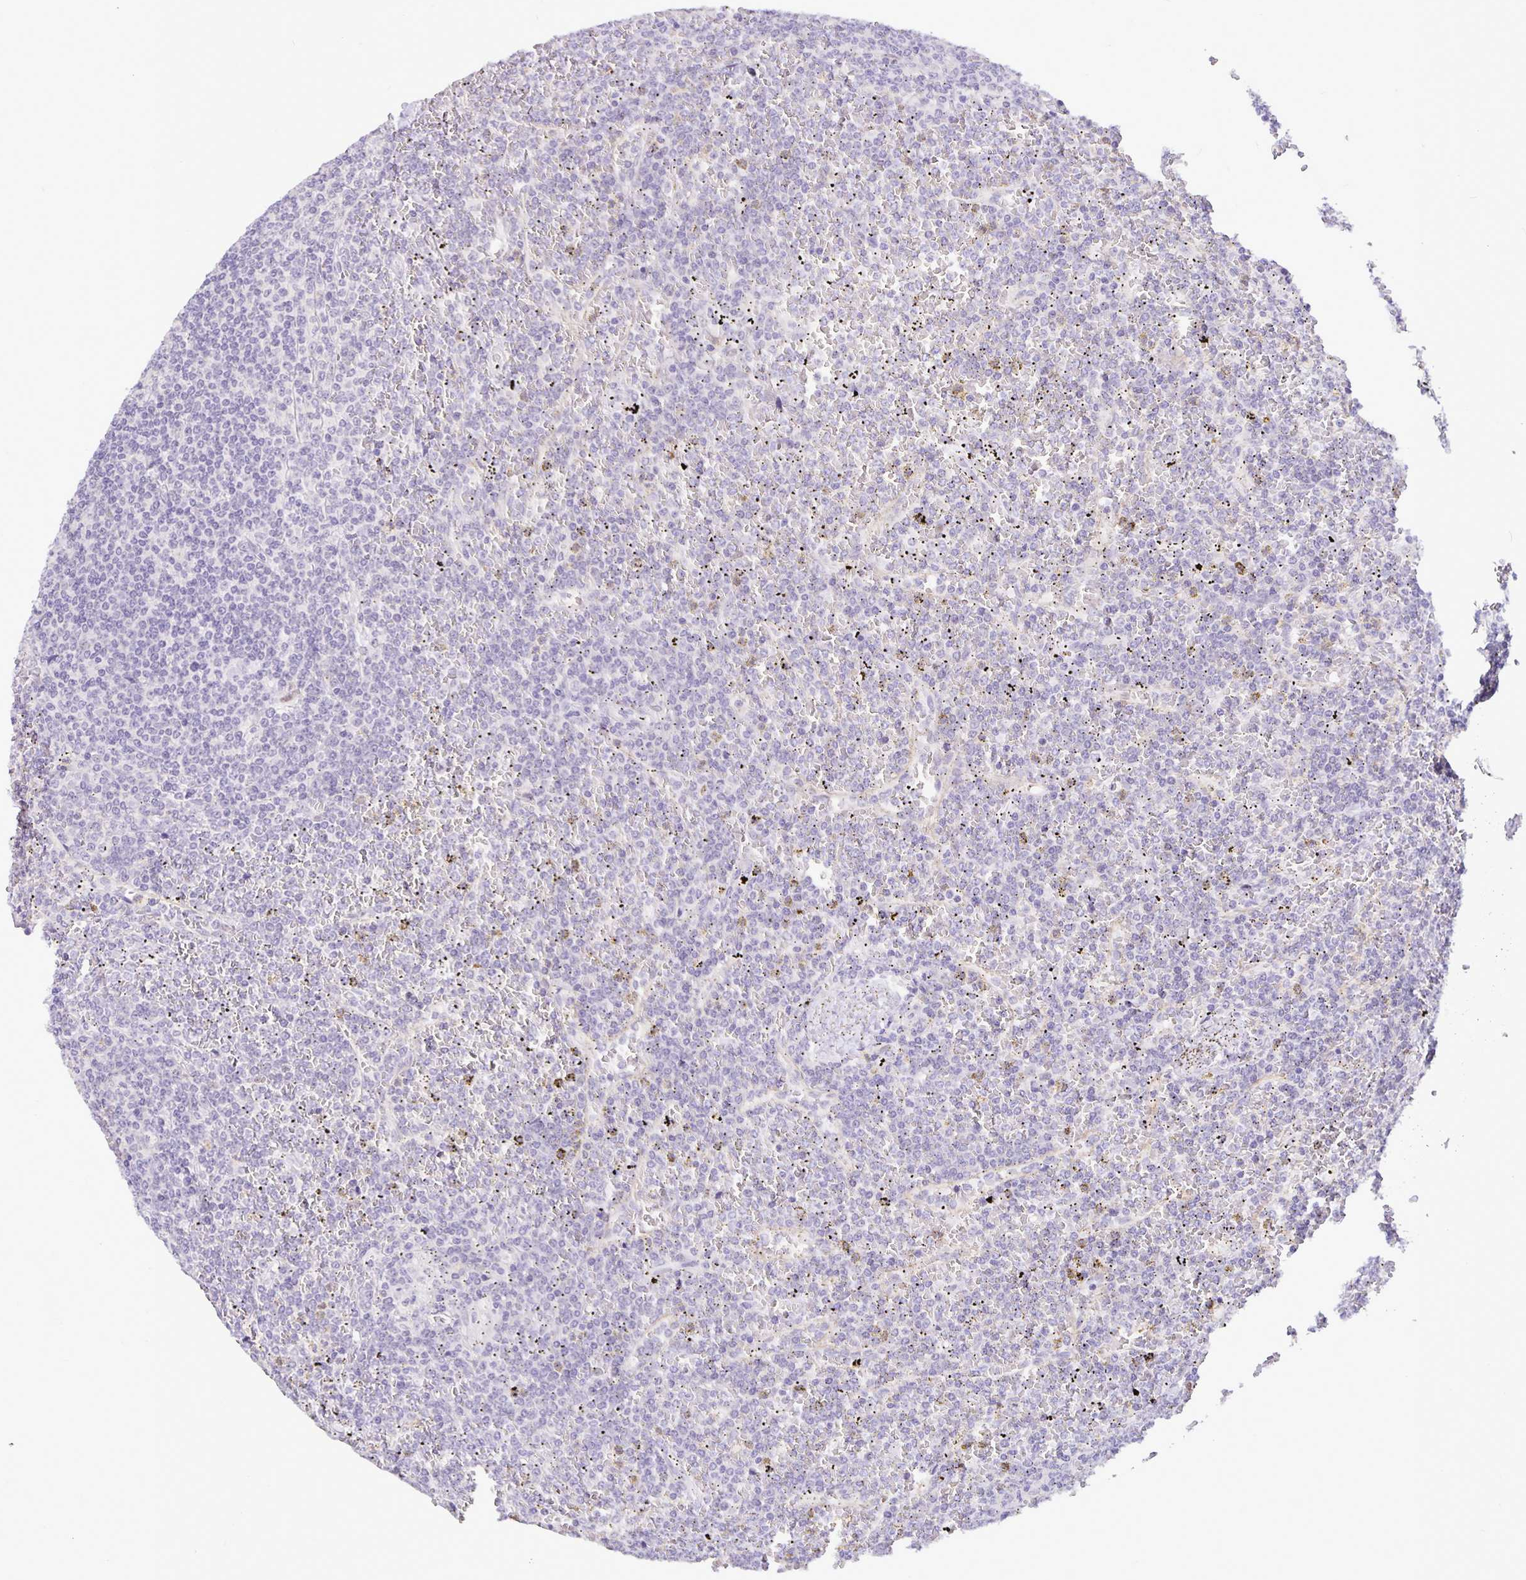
{"staining": {"intensity": "negative", "quantity": "none", "location": "none"}, "tissue": "lymphoma", "cell_type": "Tumor cells", "image_type": "cancer", "snomed": [{"axis": "morphology", "description": "Malignant lymphoma, non-Hodgkin's type, Low grade"}, {"axis": "topography", "description": "Spleen"}], "caption": "Tumor cells show no significant expression in lymphoma.", "gene": "FOSL2", "patient": {"sex": "female", "age": 19}}